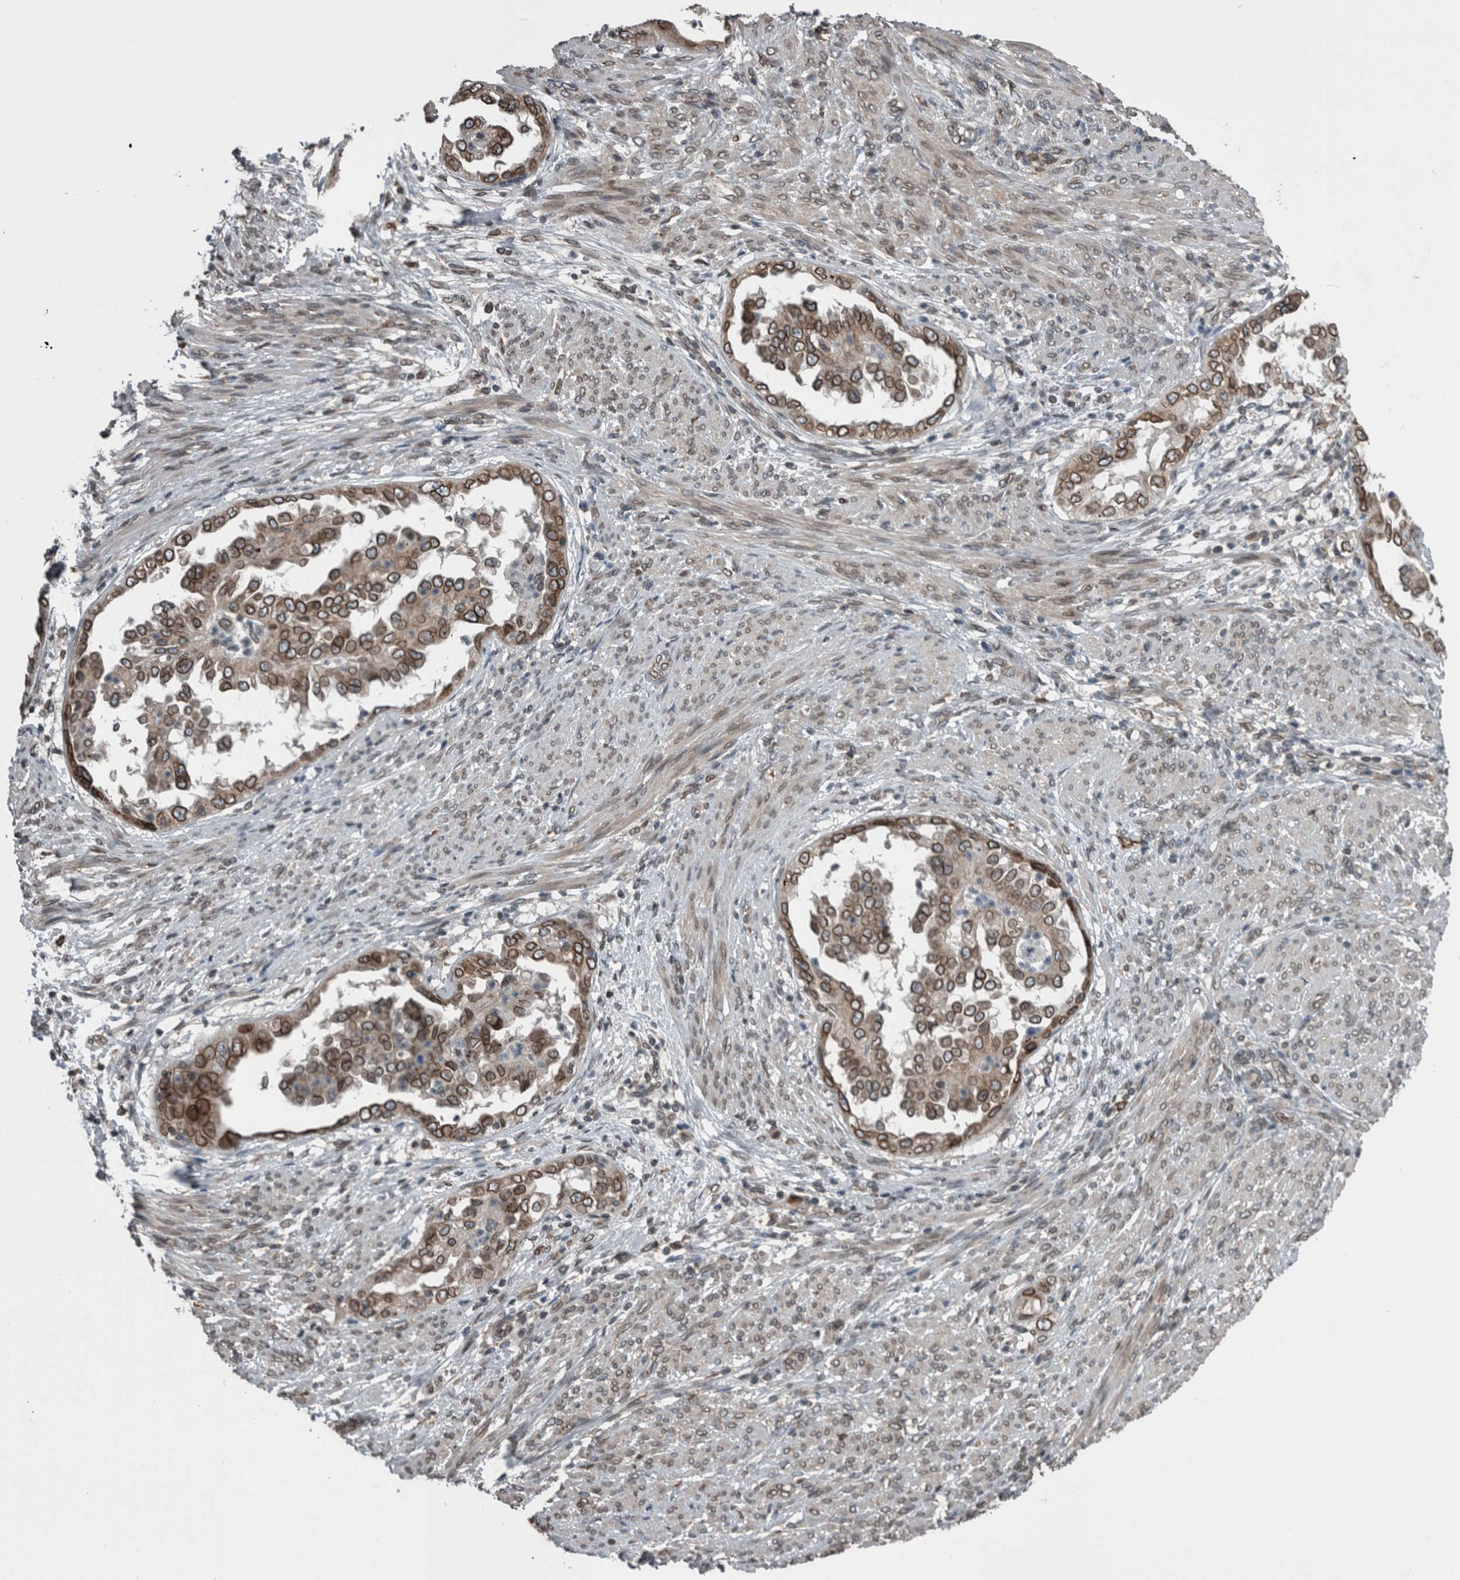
{"staining": {"intensity": "strong", "quantity": ">75%", "location": "cytoplasmic/membranous,nuclear"}, "tissue": "endometrial cancer", "cell_type": "Tumor cells", "image_type": "cancer", "snomed": [{"axis": "morphology", "description": "Adenocarcinoma, NOS"}, {"axis": "topography", "description": "Endometrium"}], "caption": "Adenocarcinoma (endometrial) stained for a protein reveals strong cytoplasmic/membranous and nuclear positivity in tumor cells.", "gene": "RANBP2", "patient": {"sex": "female", "age": 85}}